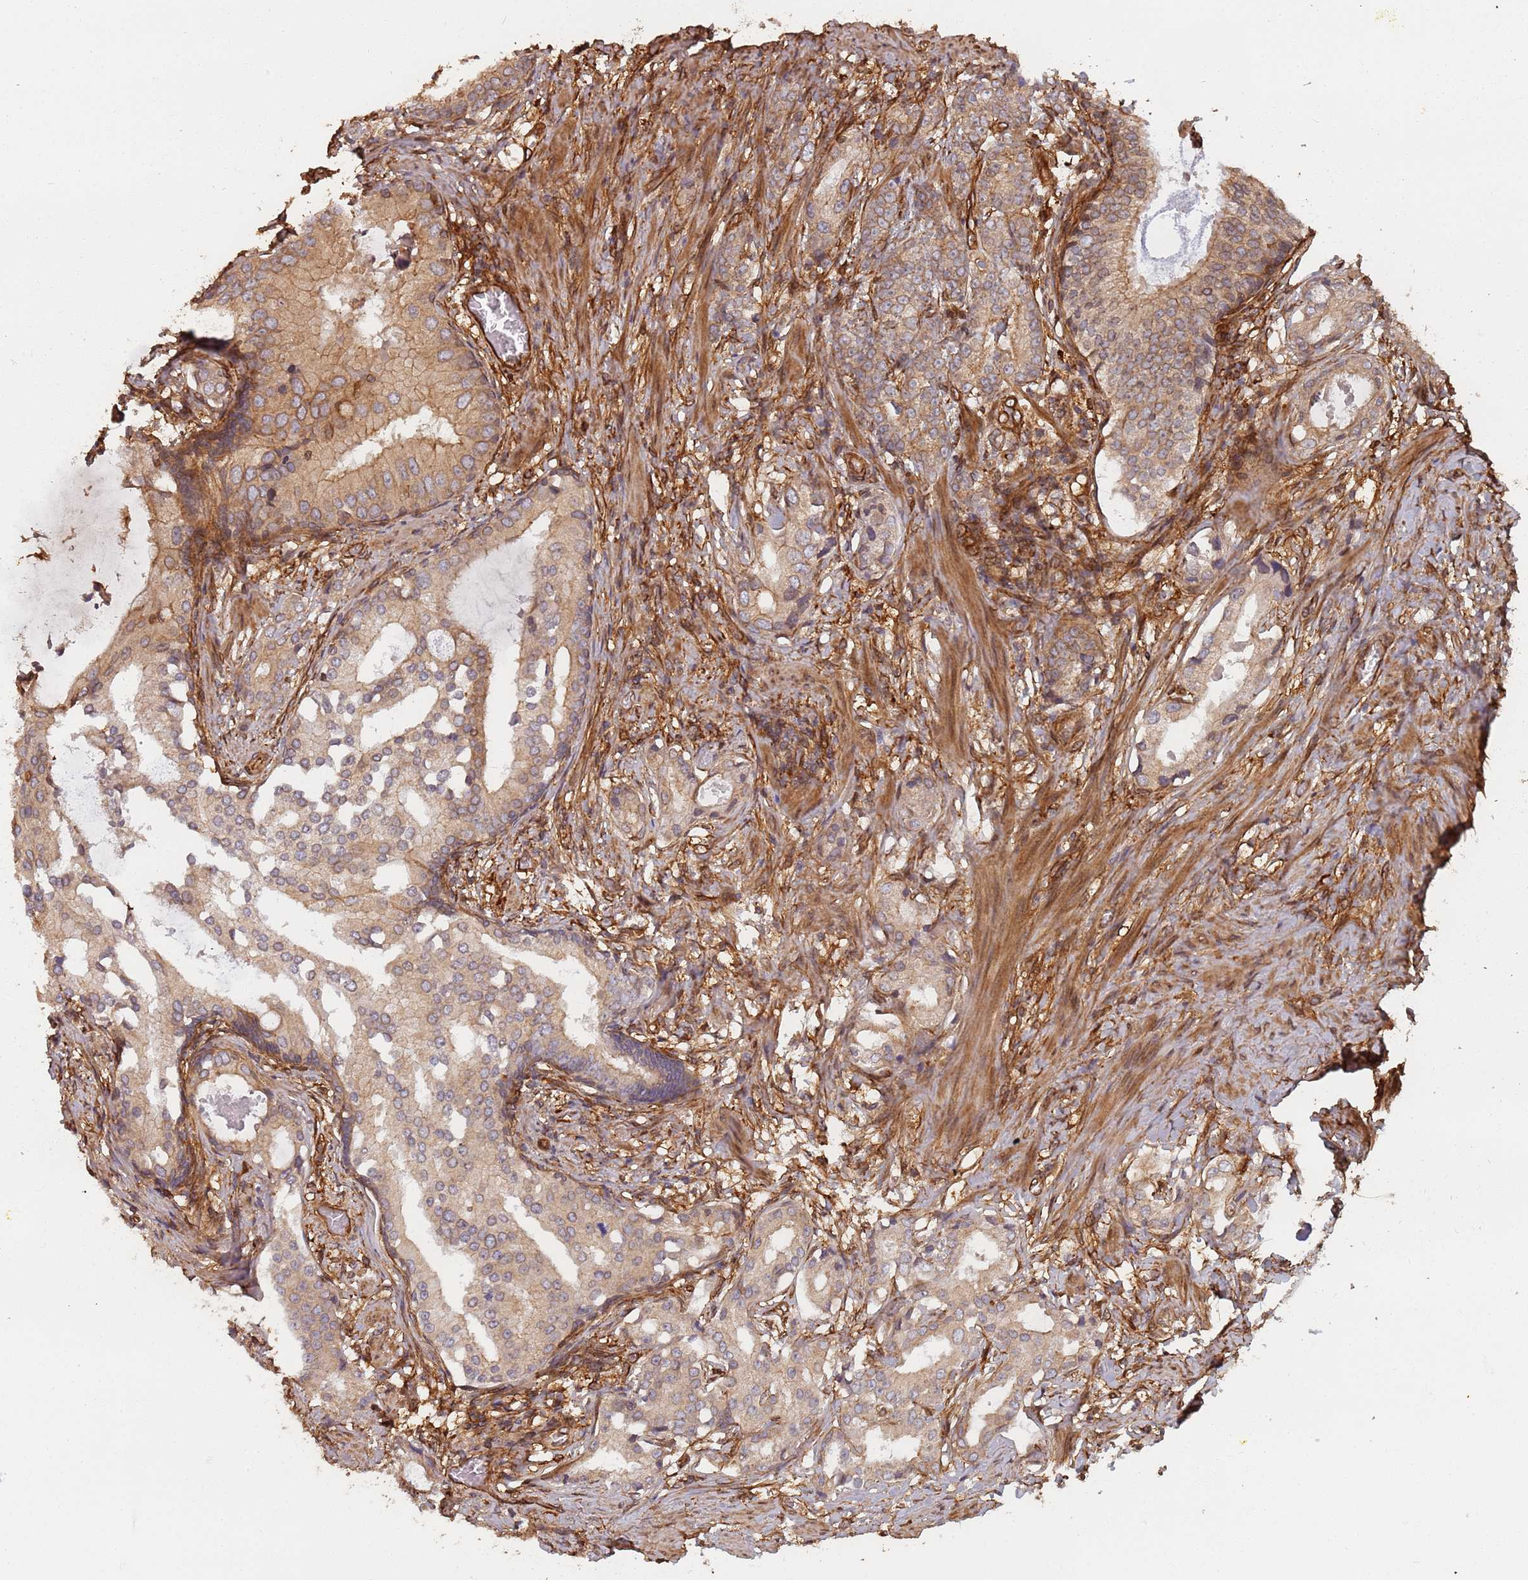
{"staining": {"intensity": "weak", "quantity": ">75%", "location": "cytoplasmic/membranous"}, "tissue": "prostate cancer", "cell_type": "Tumor cells", "image_type": "cancer", "snomed": [{"axis": "morphology", "description": "Adenocarcinoma, Low grade"}, {"axis": "topography", "description": "Prostate"}], "caption": "The micrograph shows staining of prostate cancer (adenocarcinoma (low-grade)), revealing weak cytoplasmic/membranous protein expression (brown color) within tumor cells.", "gene": "SDCCAG8", "patient": {"sex": "male", "age": 71}}